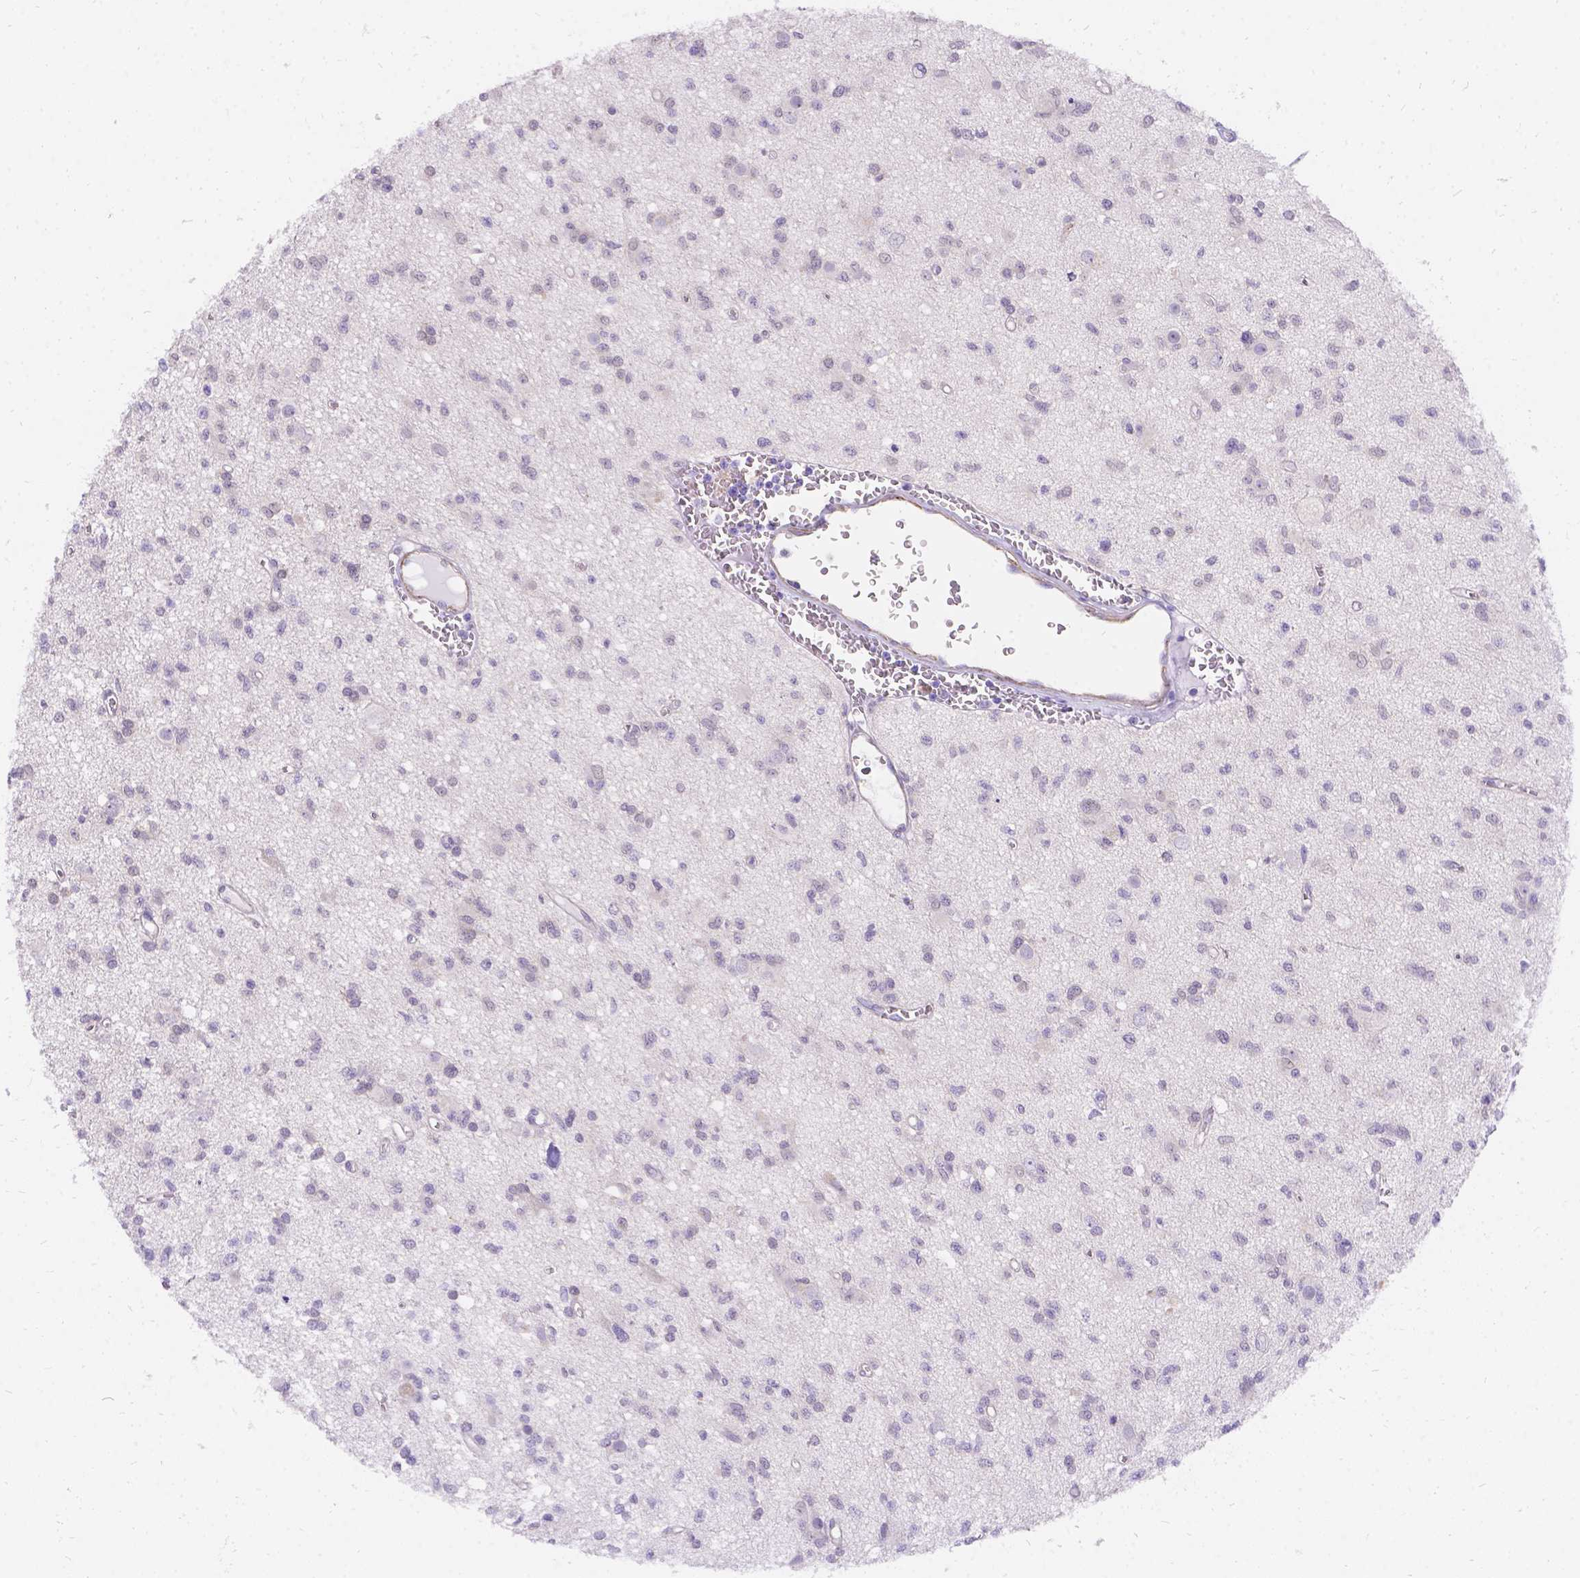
{"staining": {"intensity": "negative", "quantity": "none", "location": "none"}, "tissue": "glioma", "cell_type": "Tumor cells", "image_type": "cancer", "snomed": [{"axis": "morphology", "description": "Glioma, malignant, Low grade"}, {"axis": "topography", "description": "Brain"}], "caption": "DAB immunohistochemical staining of human low-grade glioma (malignant) reveals no significant staining in tumor cells.", "gene": "PALS1", "patient": {"sex": "male", "age": 64}}